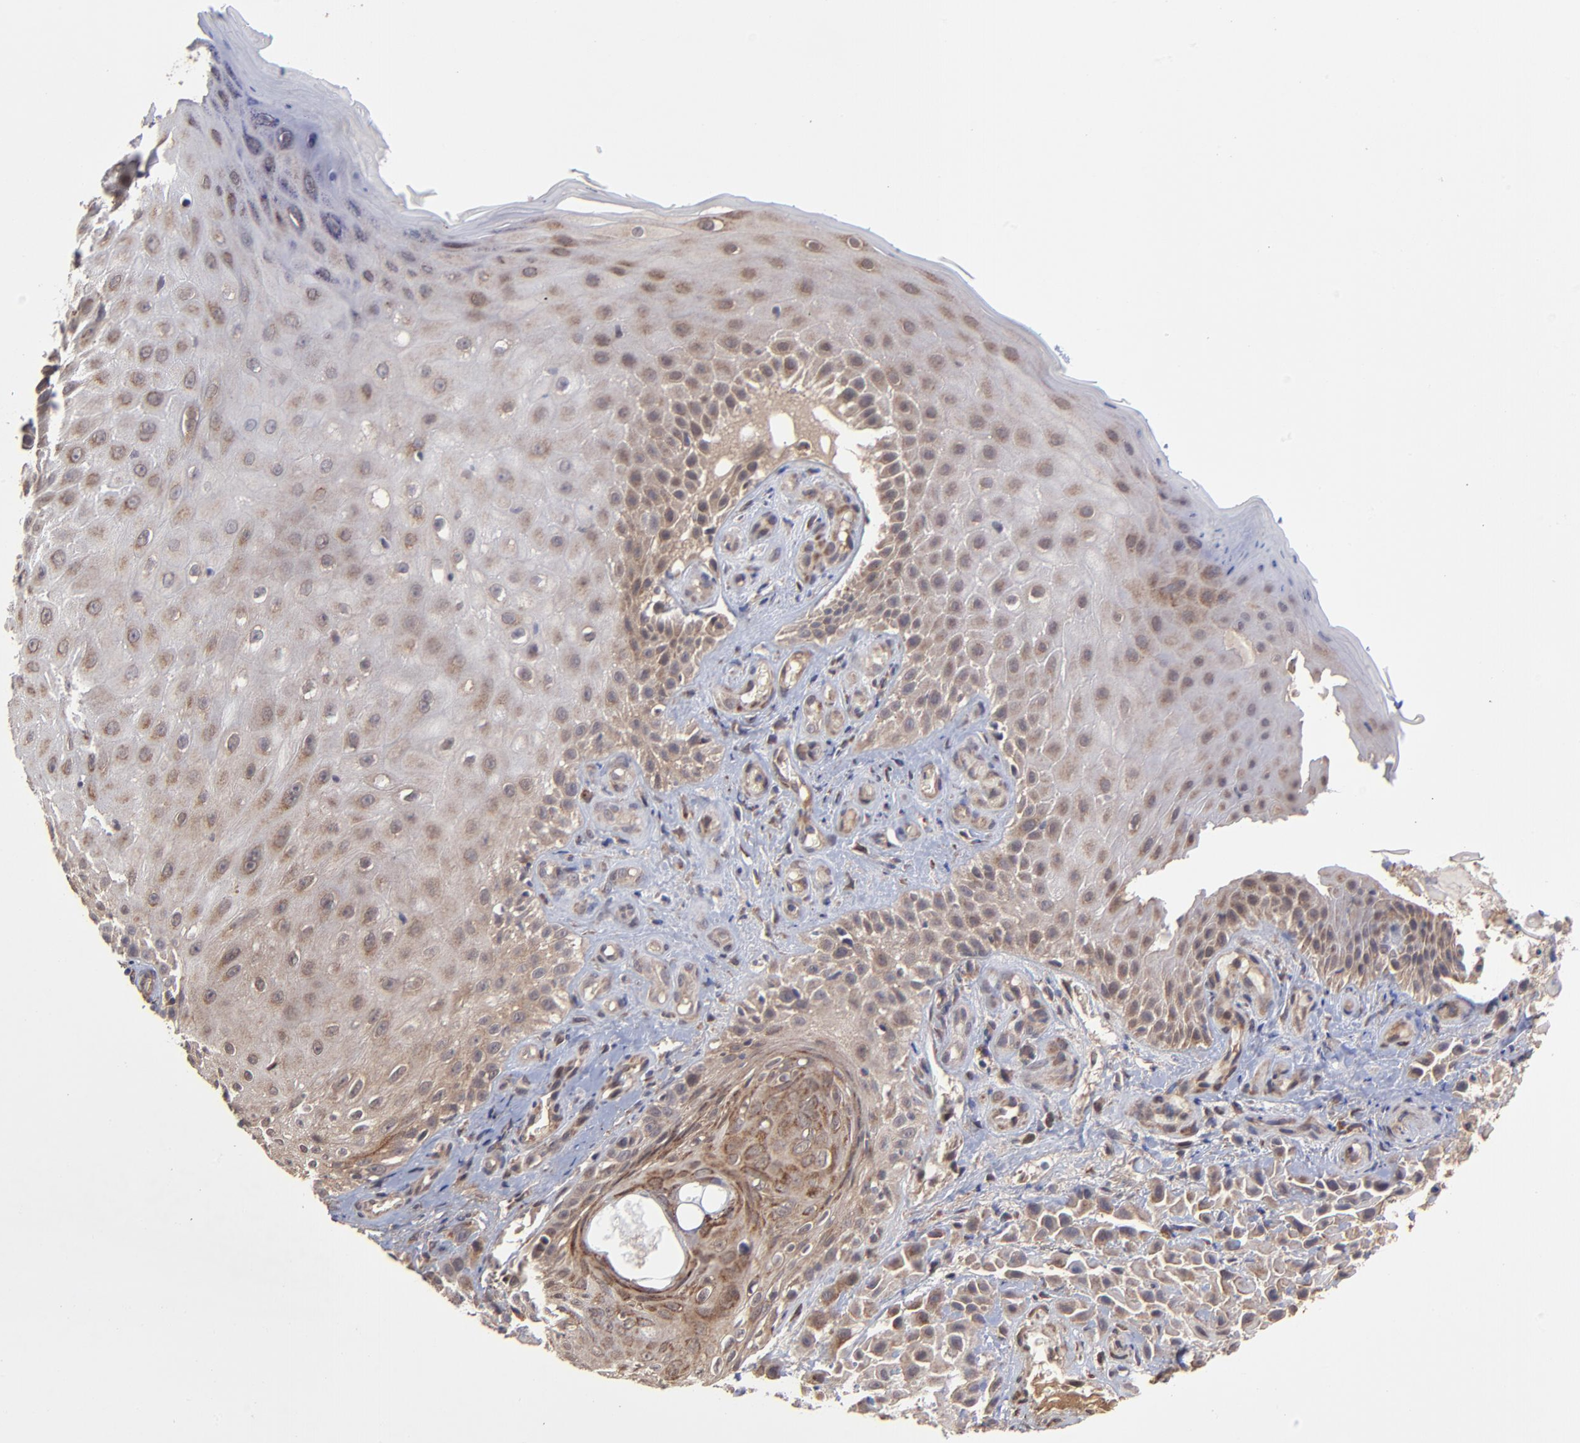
{"staining": {"intensity": "weak", "quantity": ">75%", "location": "cytoplasmic/membranous"}, "tissue": "skin cancer", "cell_type": "Tumor cells", "image_type": "cancer", "snomed": [{"axis": "morphology", "description": "Squamous cell carcinoma, NOS"}, {"axis": "topography", "description": "Skin"}], "caption": "Skin cancer was stained to show a protein in brown. There is low levels of weak cytoplasmic/membranous expression in about >75% of tumor cells. The staining was performed using DAB (3,3'-diaminobenzidine), with brown indicating positive protein expression. Nuclei are stained blue with hematoxylin.", "gene": "CHL1", "patient": {"sex": "female", "age": 42}}